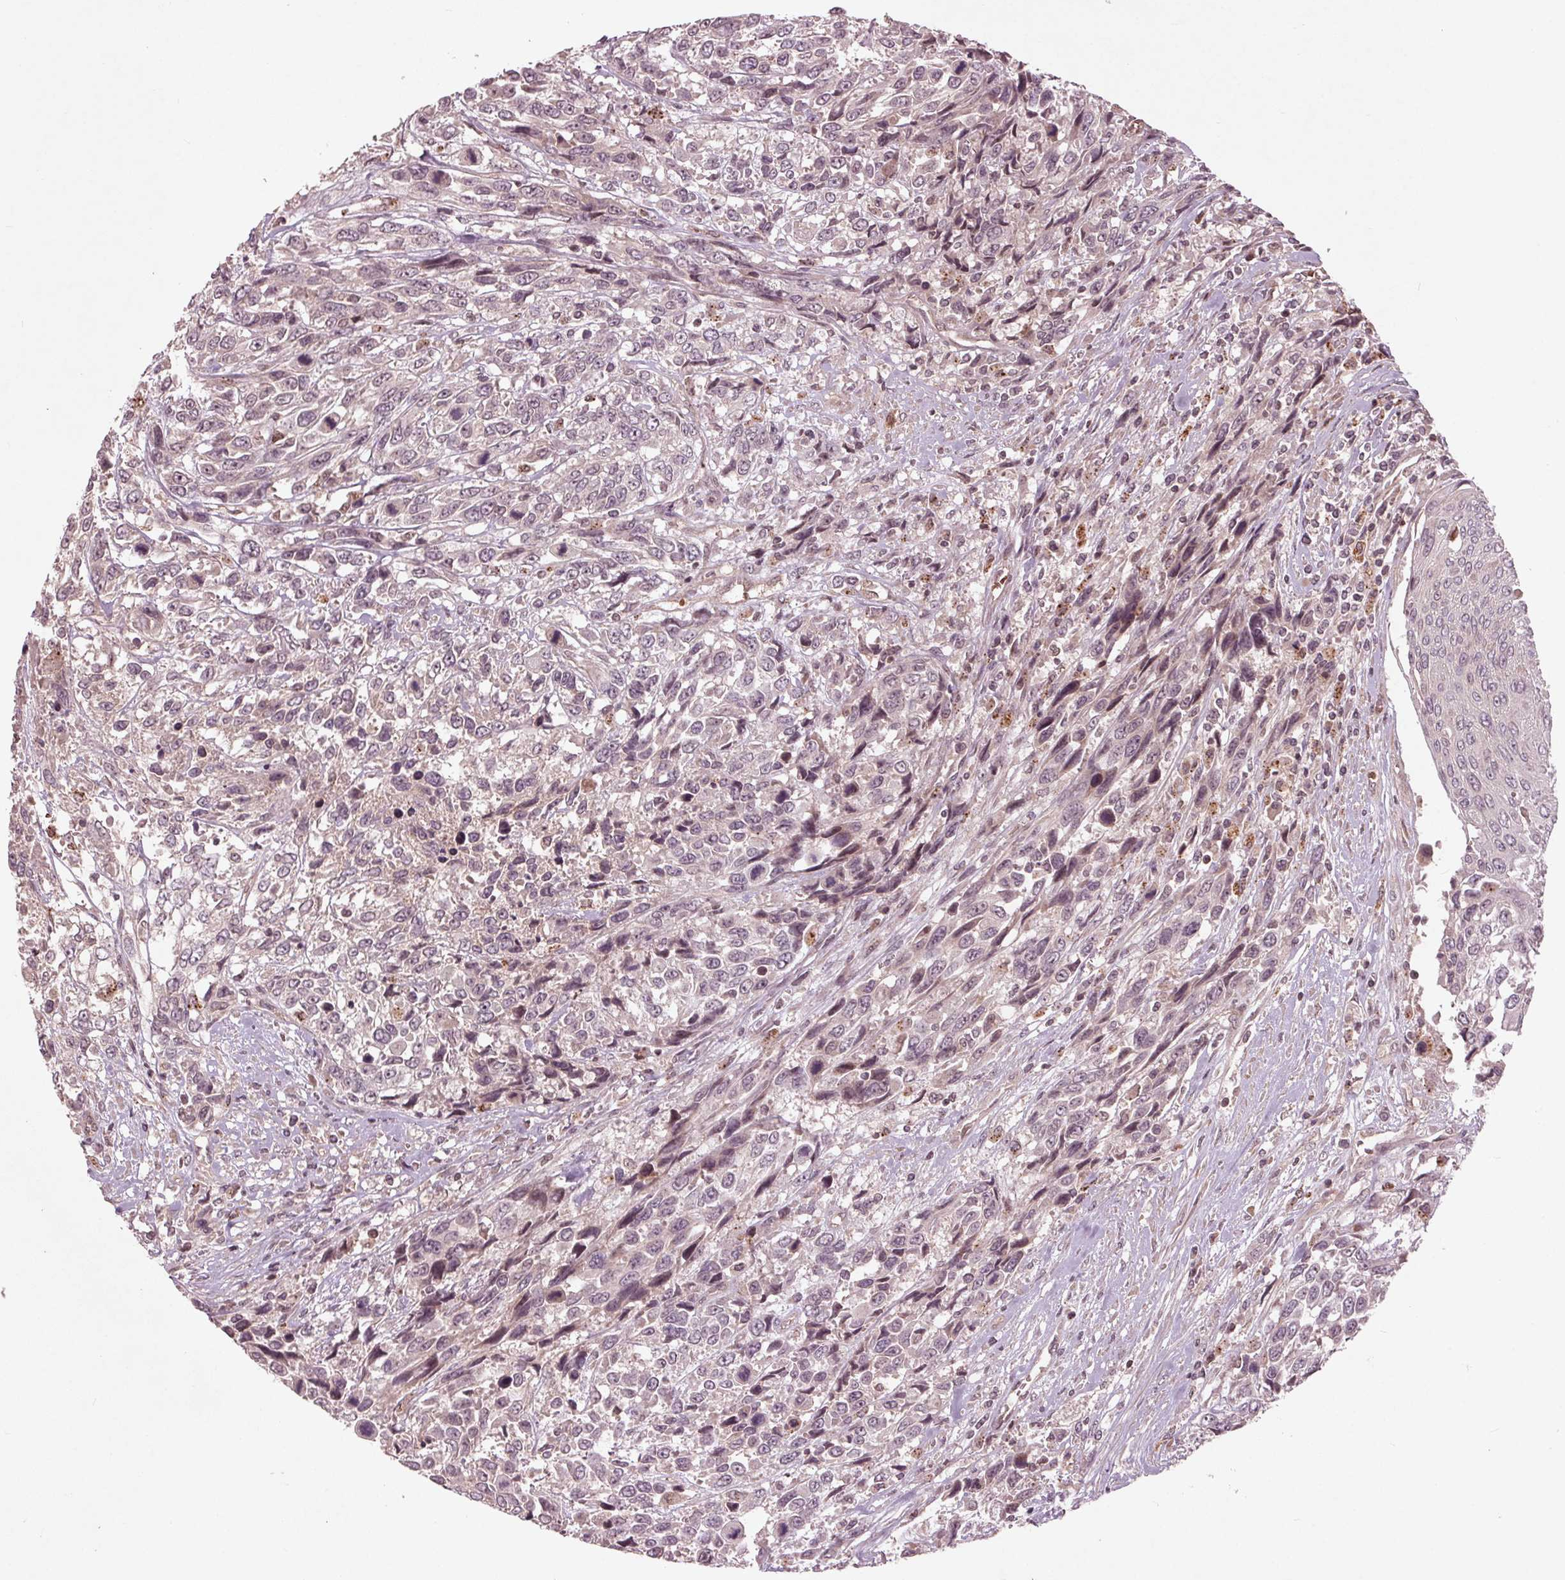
{"staining": {"intensity": "negative", "quantity": "none", "location": "none"}, "tissue": "urothelial cancer", "cell_type": "Tumor cells", "image_type": "cancer", "snomed": [{"axis": "morphology", "description": "Urothelial carcinoma, High grade"}, {"axis": "topography", "description": "Urinary bladder"}], "caption": "High power microscopy photomicrograph of an IHC histopathology image of urothelial carcinoma (high-grade), revealing no significant staining in tumor cells.", "gene": "CDKL4", "patient": {"sex": "female", "age": 70}}